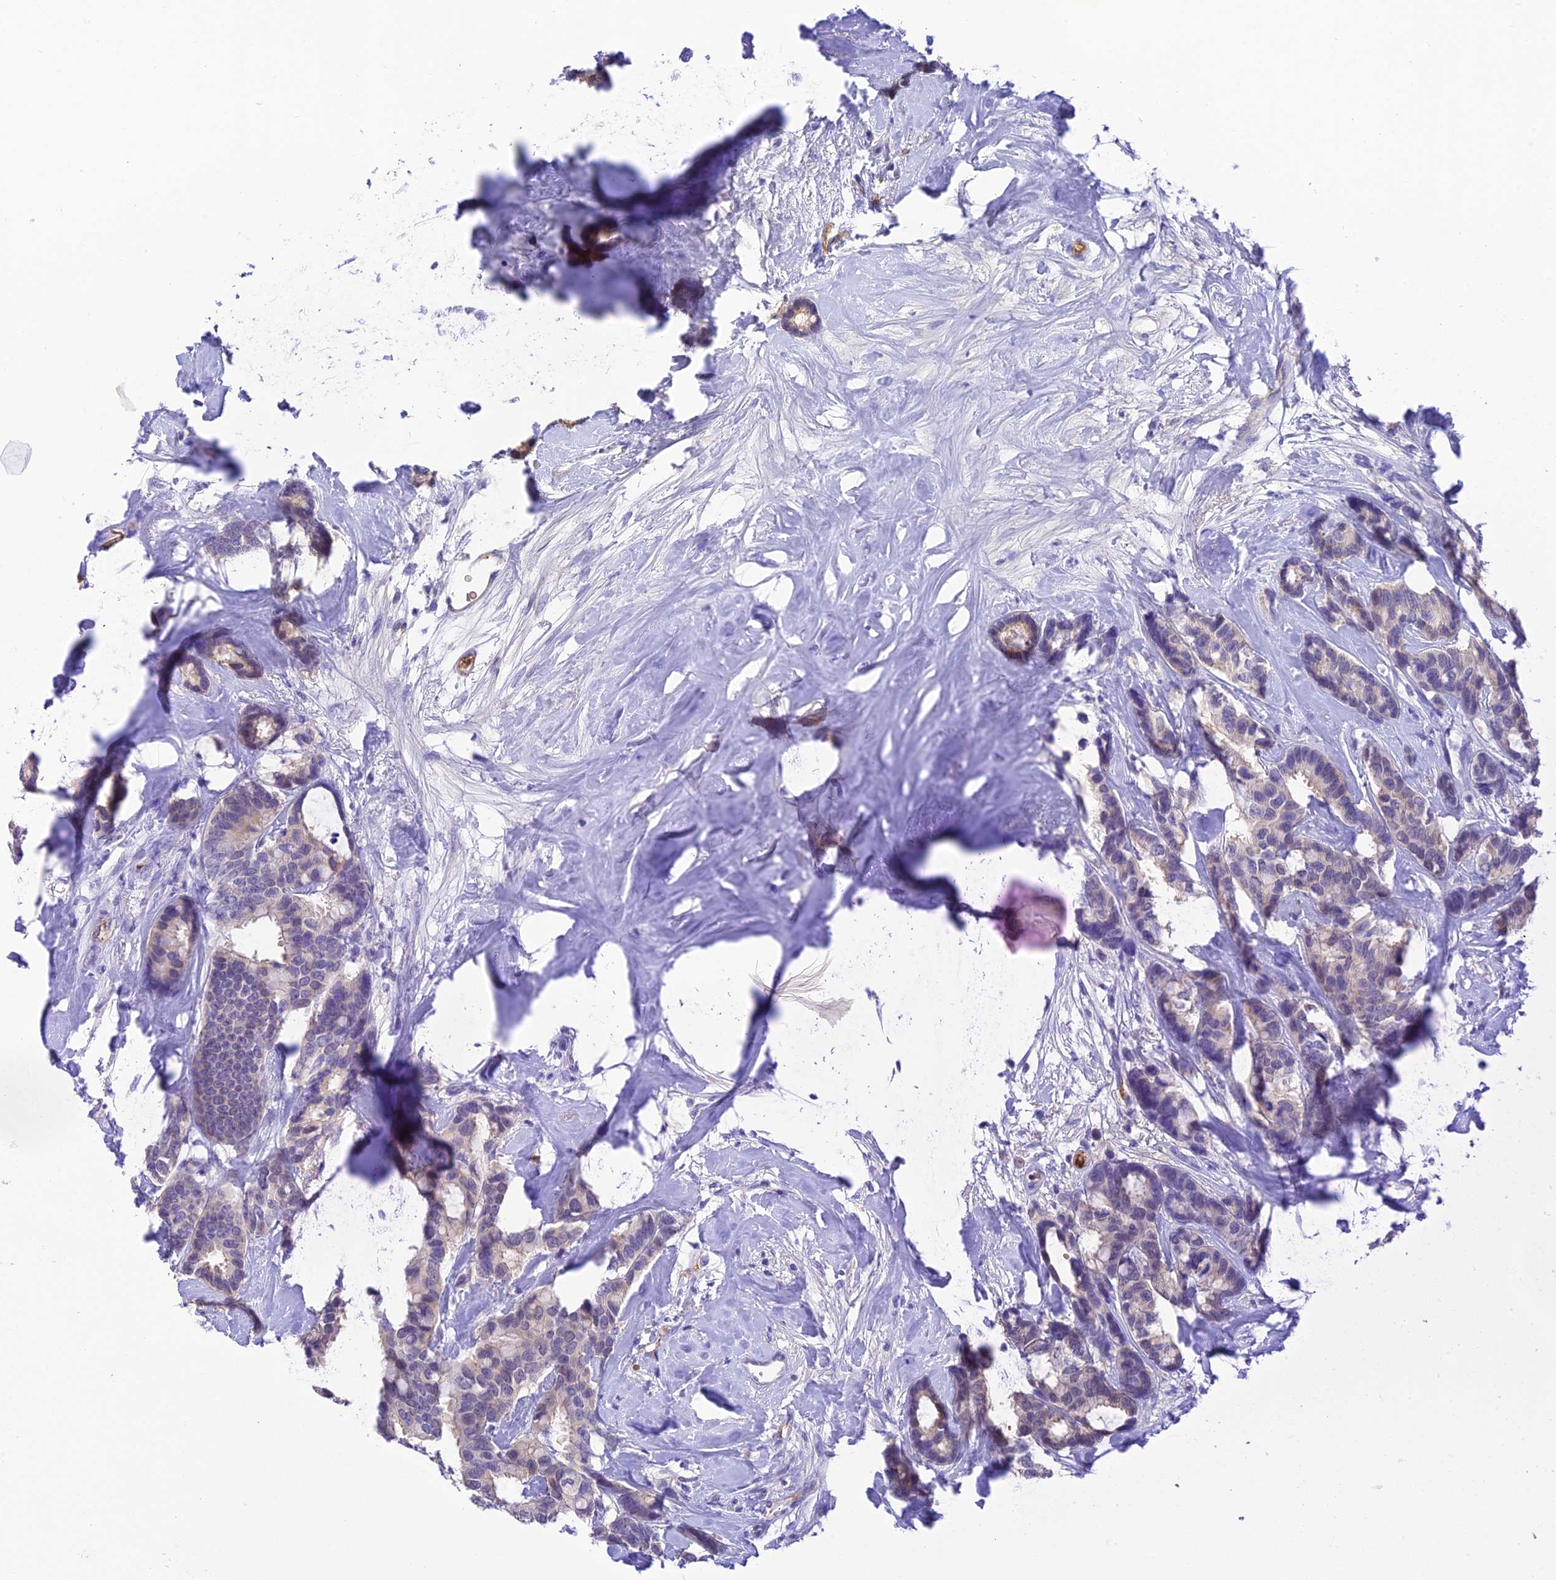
{"staining": {"intensity": "weak", "quantity": "<25%", "location": "cytoplasmic/membranous"}, "tissue": "breast cancer", "cell_type": "Tumor cells", "image_type": "cancer", "snomed": [{"axis": "morphology", "description": "Duct carcinoma"}, {"axis": "topography", "description": "Breast"}], "caption": "Immunohistochemistry (IHC) of human breast cancer (intraductal carcinoma) demonstrates no staining in tumor cells.", "gene": "HDHD2", "patient": {"sex": "female", "age": 87}}